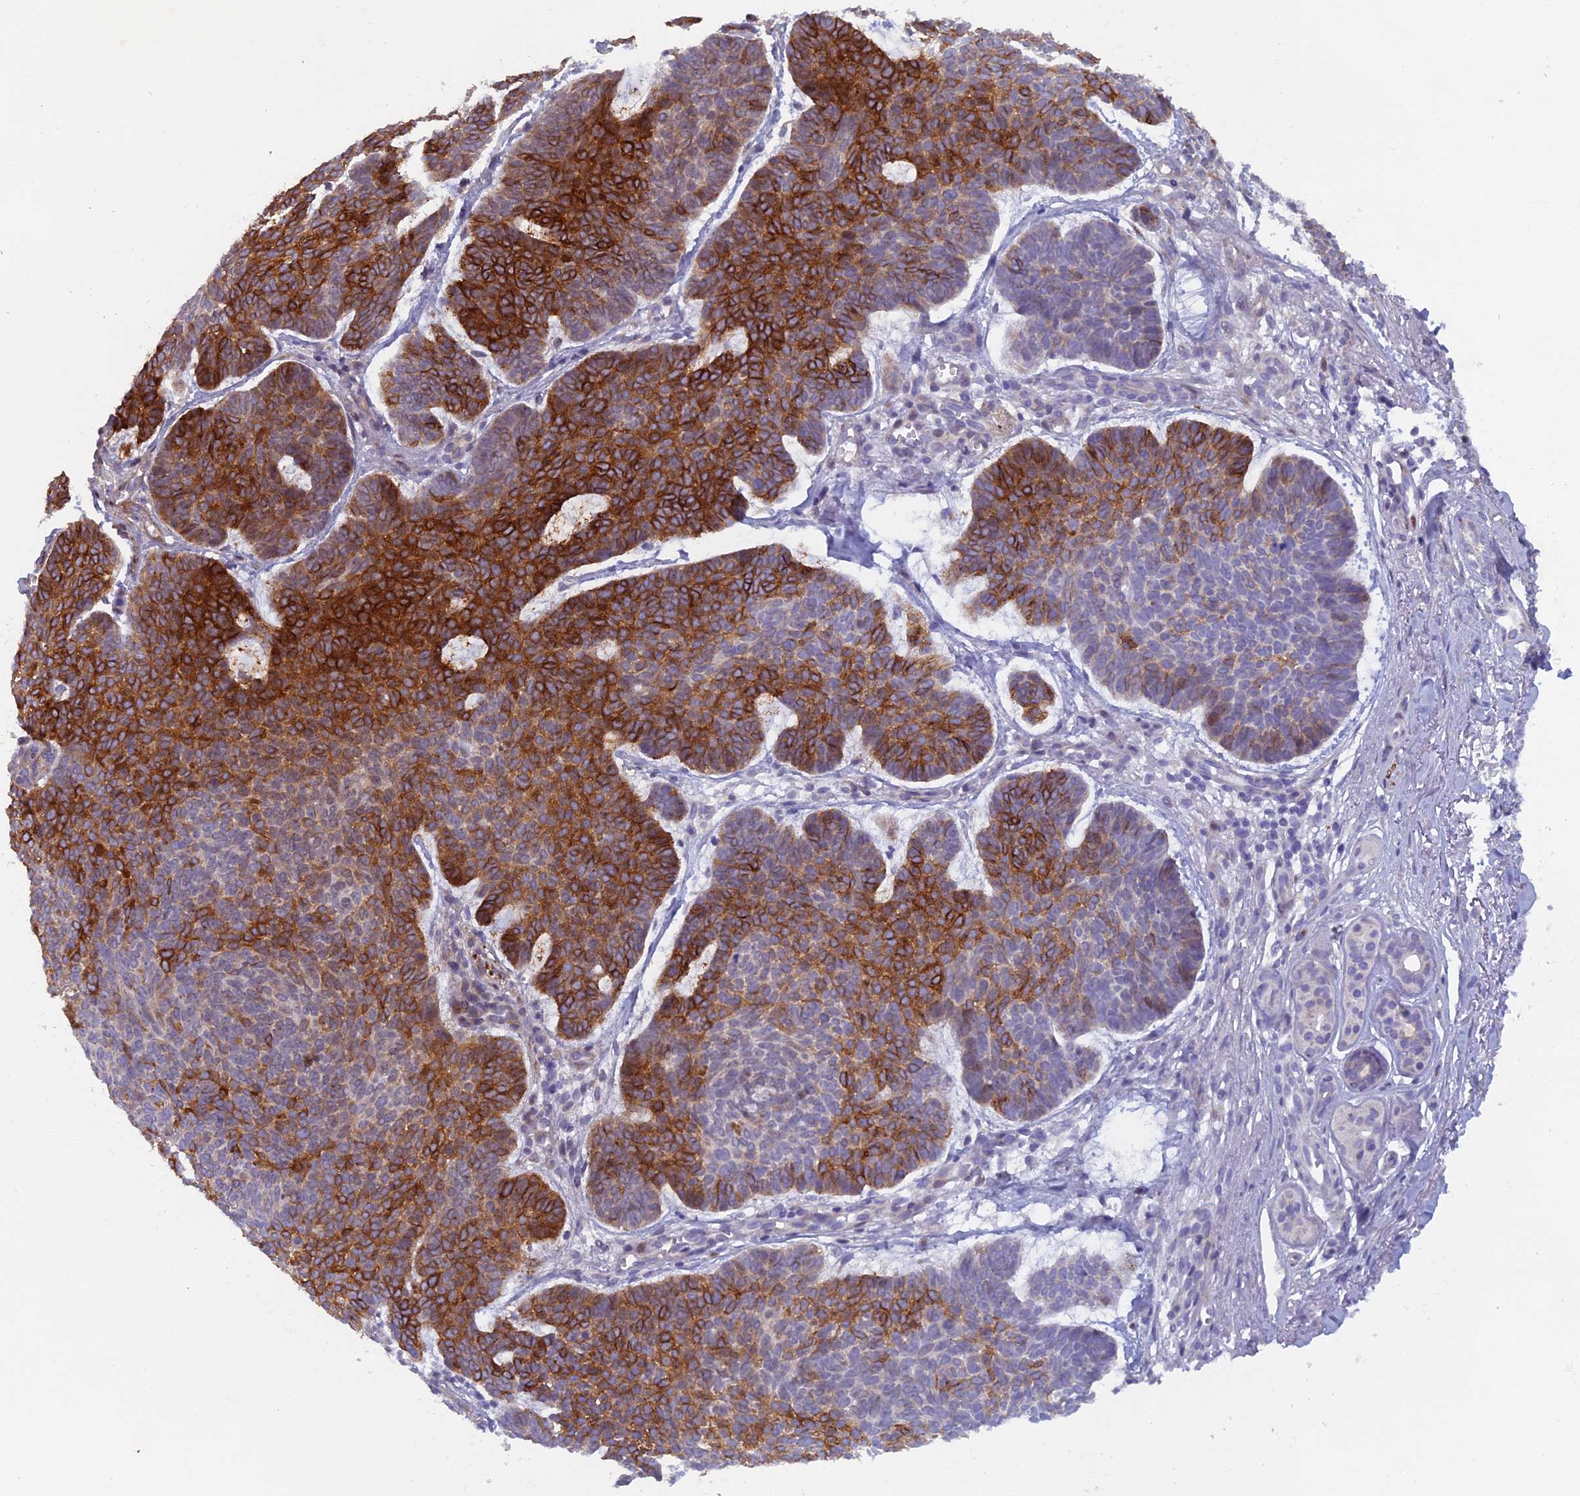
{"staining": {"intensity": "strong", "quantity": "25%-75%", "location": "cytoplasmic/membranous"}, "tissue": "skin cancer", "cell_type": "Tumor cells", "image_type": "cancer", "snomed": [{"axis": "morphology", "description": "Basal cell carcinoma"}, {"axis": "topography", "description": "Skin"}], "caption": "Protein staining exhibits strong cytoplasmic/membranous positivity in approximately 25%-75% of tumor cells in skin cancer (basal cell carcinoma).", "gene": "B9D2", "patient": {"sex": "female", "age": 74}}